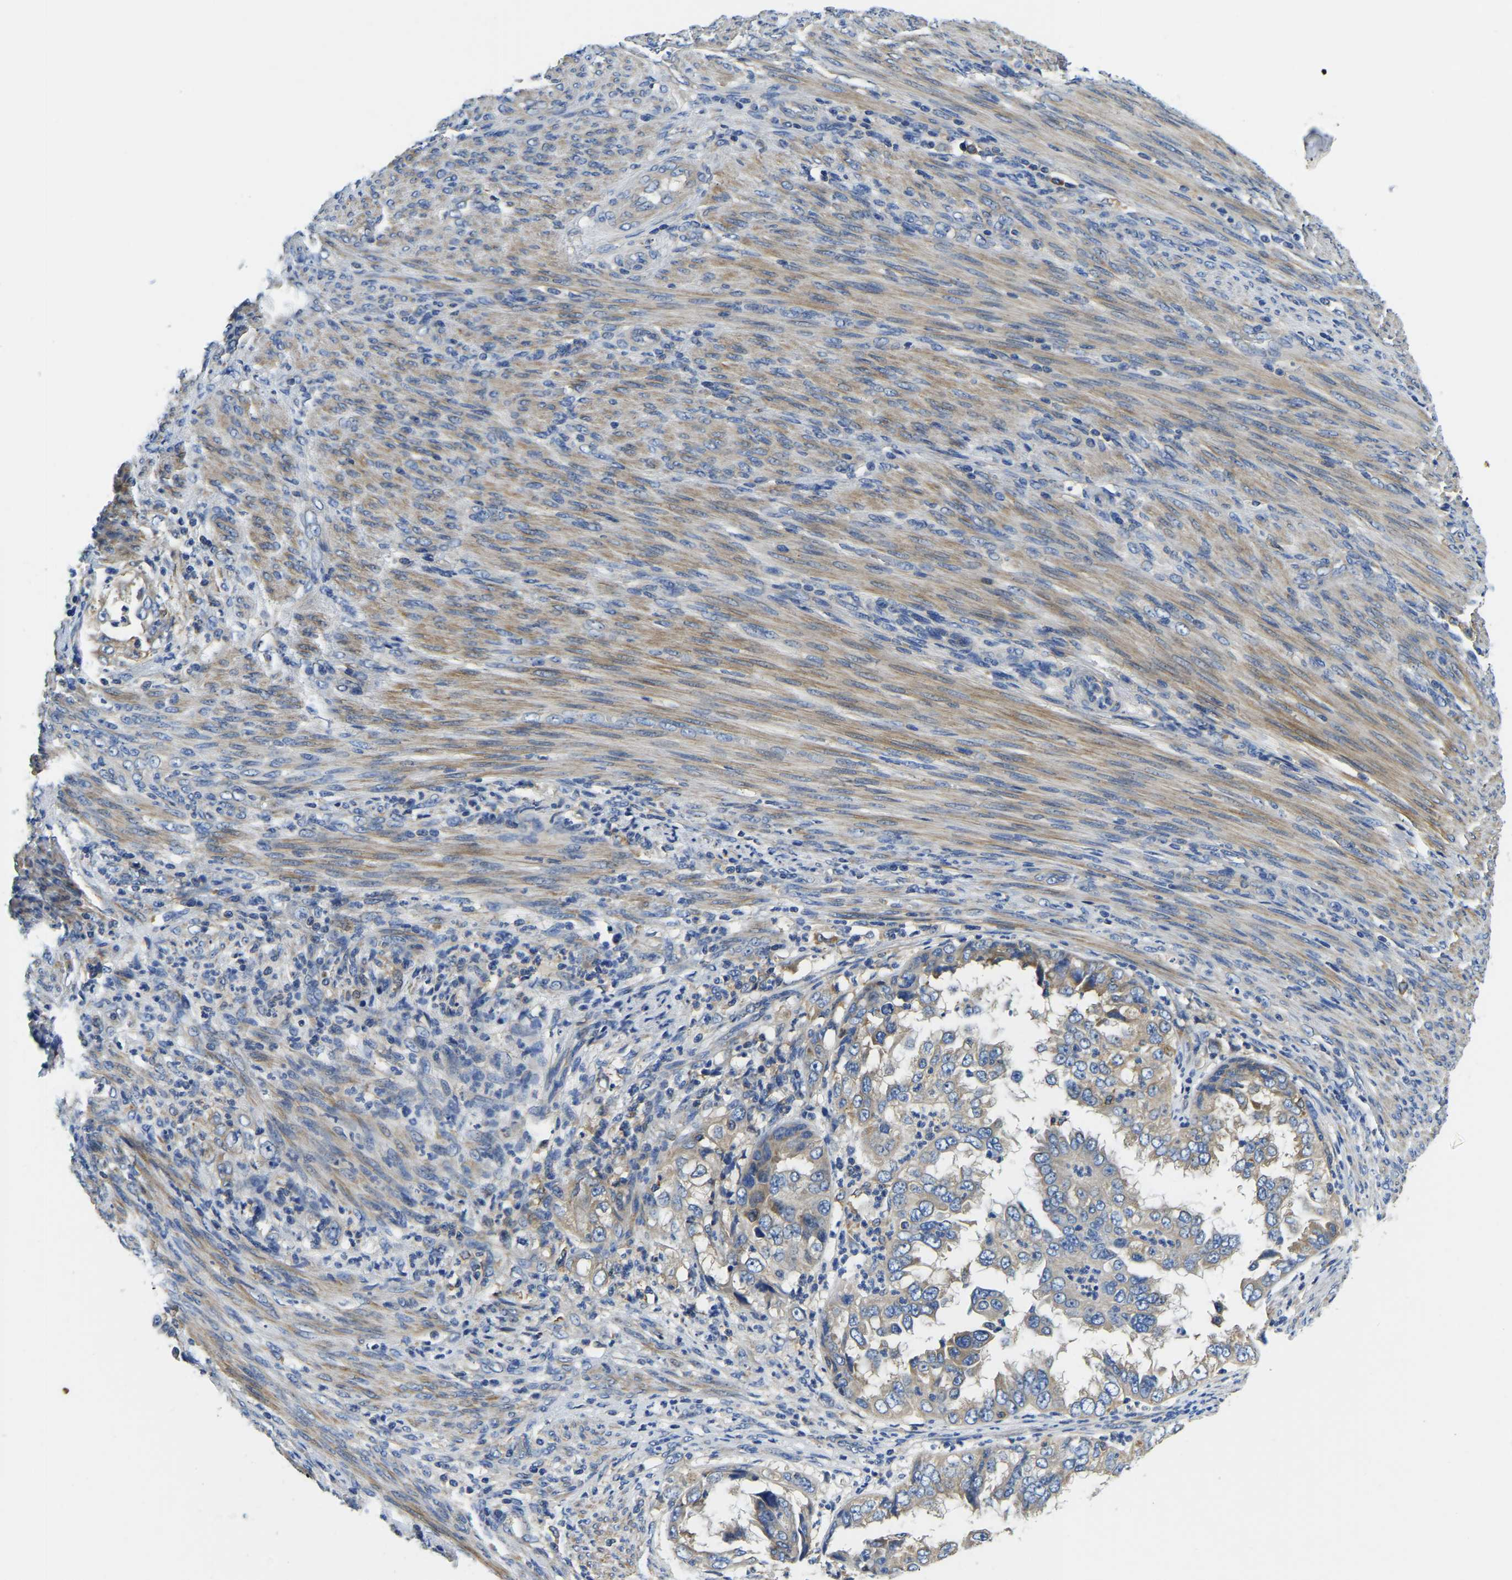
{"staining": {"intensity": "weak", "quantity": ">75%", "location": "cytoplasmic/membranous"}, "tissue": "endometrial cancer", "cell_type": "Tumor cells", "image_type": "cancer", "snomed": [{"axis": "morphology", "description": "Adenocarcinoma, NOS"}, {"axis": "topography", "description": "Endometrium"}], "caption": "IHC of human adenocarcinoma (endometrial) shows low levels of weak cytoplasmic/membranous staining in approximately >75% of tumor cells.", "gene": "STAT2", "patient": {"sex": "female", "age": 85}}